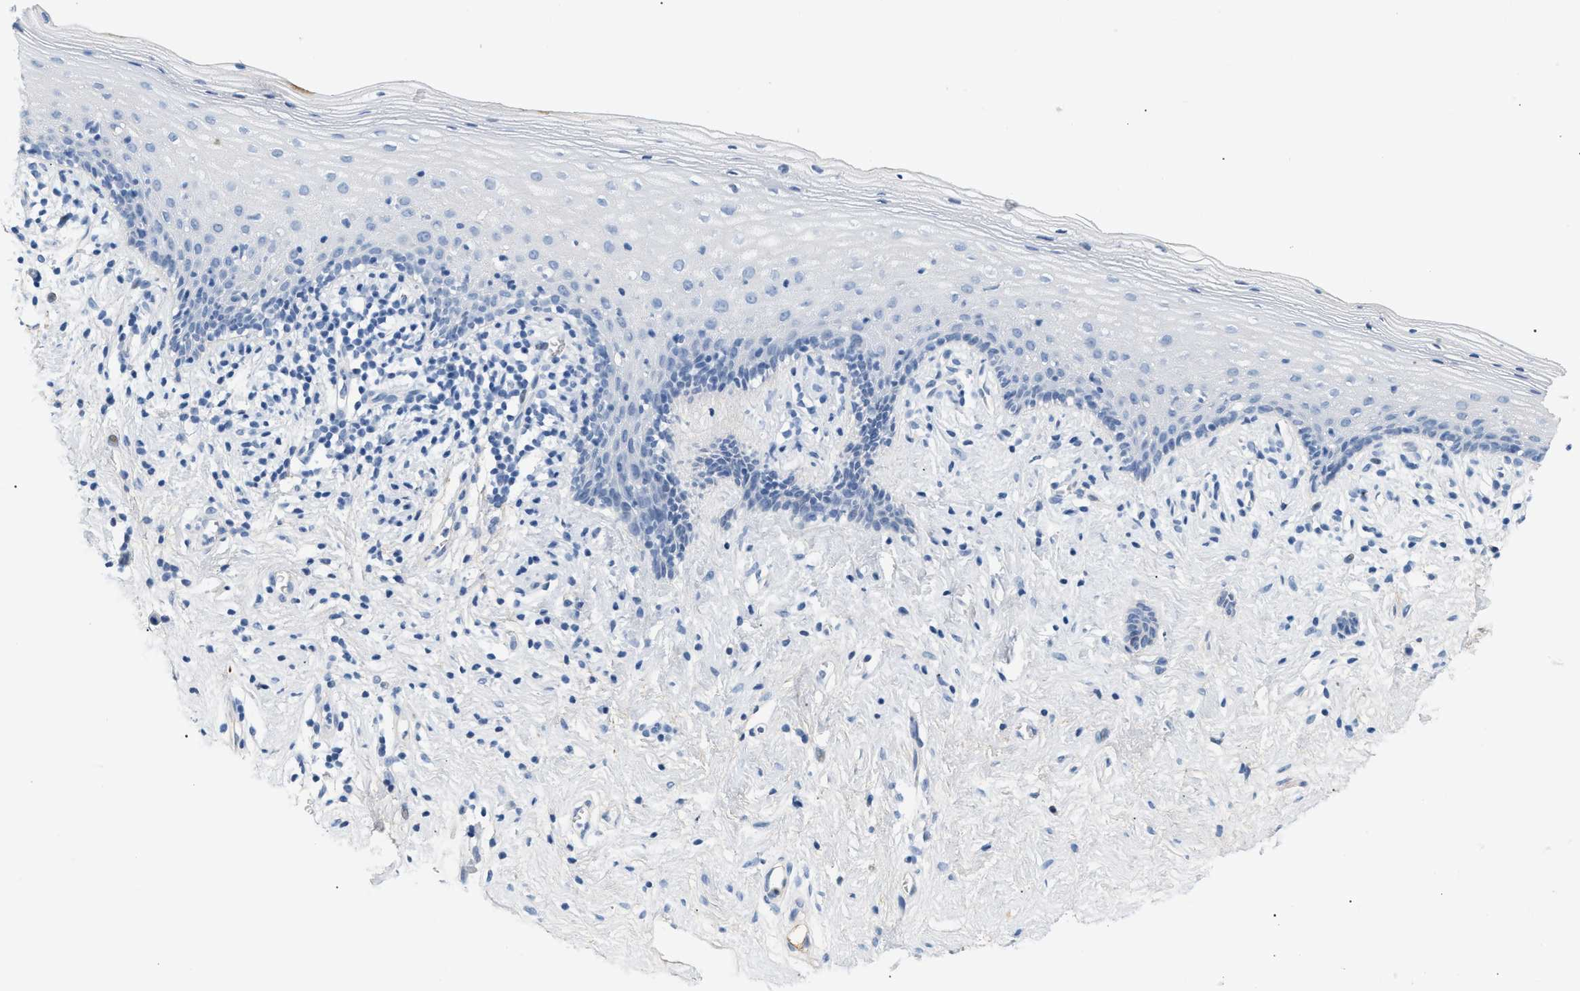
{"staining": {"intensity": "moderate", "quantity": "<25%", "location": "cytoplasmic/membranous,nuclear"}, "tissue": "vagina", "cell_type": "Squamous epithelial cells", "image_type": "normal", "snomed": [{"axis": "morphology", "description": "Normal tissue, NOS"}, {"axis": "topography", "description": "Vagina"}], "caption": "Immunohistochemical staining of benign human vagina exhibits low levels of moderate cytoplasmic/membranous,nuclear positivity in approximately <25% of squamous epithelial cells.", "gene": "CFH", "patient": {"sex": "female", "age": 44}}